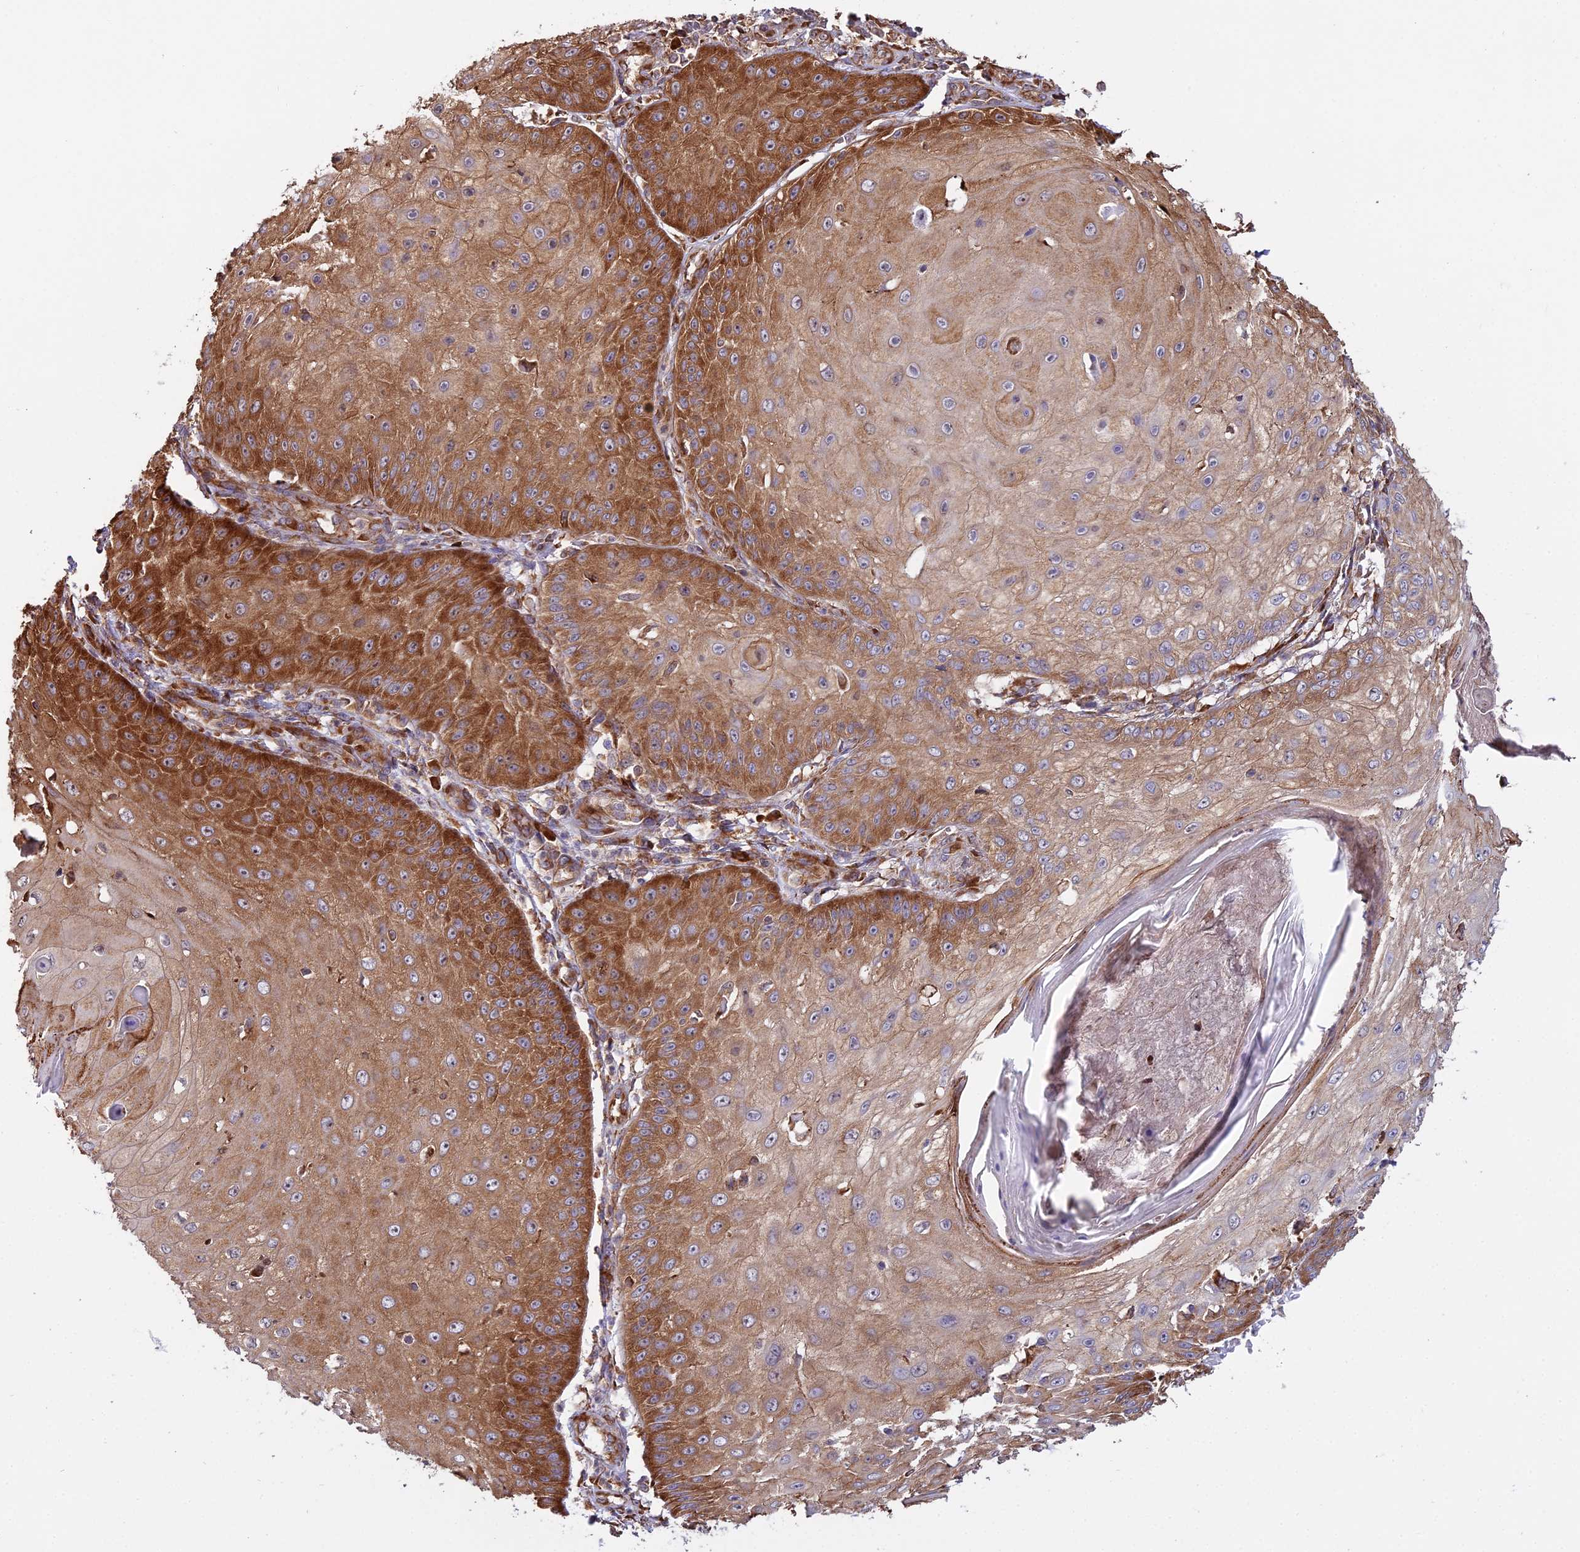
{"staining": {"intensity": "strong", "quantity": ">75%", "location": "cytoplasmic/membranous"}, "tissue": "skin cancer", "cell_type": "Tumor cells", "image_type": "cancer", "snomed": [{"axis": "morphology", "description": "Squamous cell carcinoma, NOS"}, {"axis": "topography", "description": "Skin"}], "caption": "Strong cytoplasmic/membranous positivity for a protein is seen in approximately >75% of tumor cells of skin cancer (squamous cell carcinoma) using IHC.", "gene": "RPL26", "patient": {"sex": "male", "age": 70}}